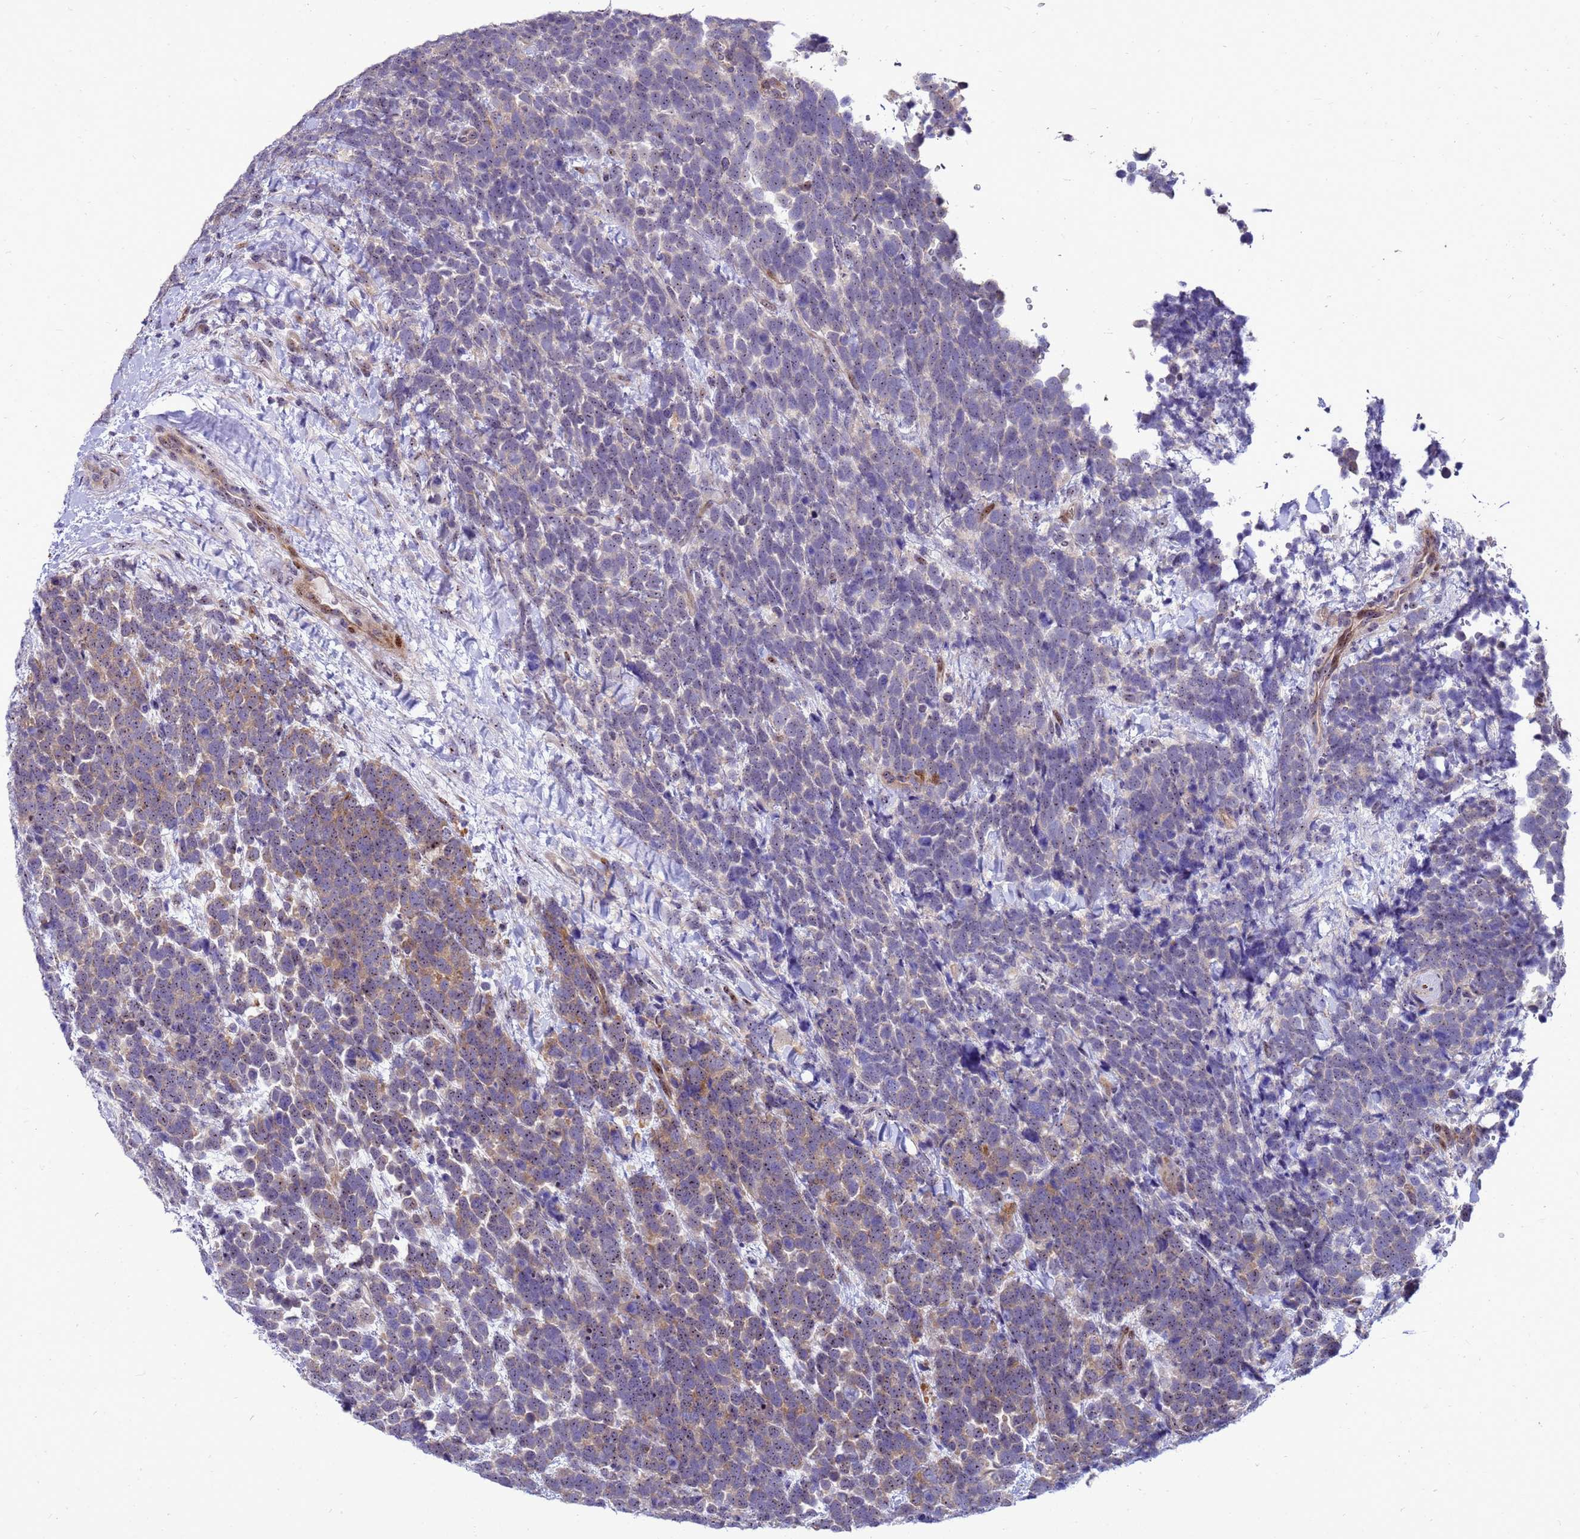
{"staining": {"intensity": "weak", "quantity": "25%-75%", "location": "cytoplasmic/membranous"}, "tissue": "urothelial cancer", "cell_type": "Tumor cells", "image_type": "cancer", "snomed": [{"axis": "morphology", "description": "Urothelial carcinoma, High grade"}, {"axis": "topography", "description": "Urinary bladder"}], "caption": "Urothelial carcinoma (high-grade) was stained to show a protein in brown. There is low levels of weak cytoplasmic/membranous expression in about 25%-75% of tumor cells. The staining was performed using DAB (3,3'-diaminobenzidine), with brown indicating positive protein expression. Nuclei are stained blue with hematoxylin.", "gene": "RSPO1", "patient": {"sex": "female", "age": 82}}